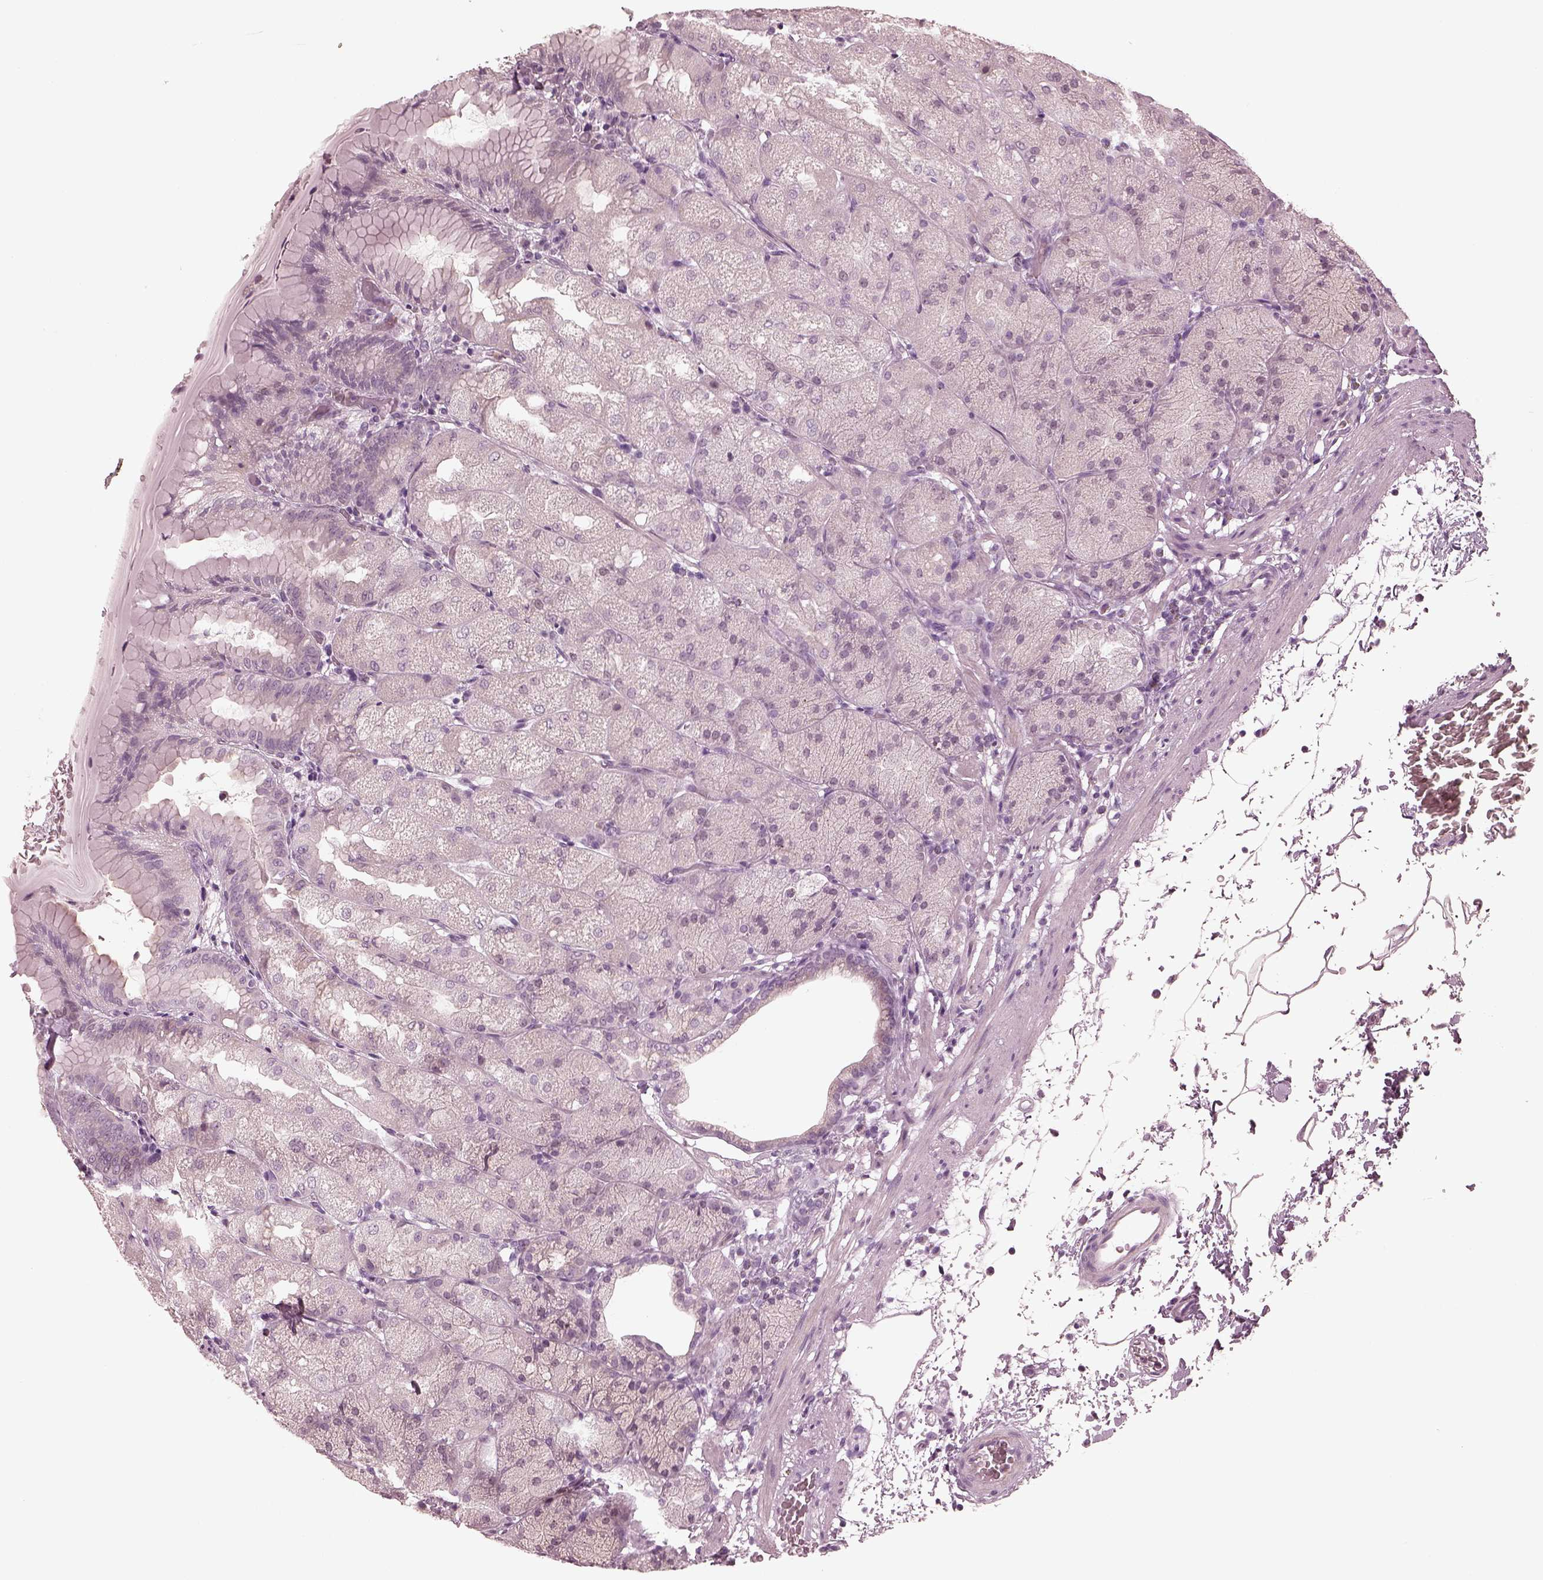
{"staining": {"intensity": "negative", "quantity": "none", "location": "none"}, "tissue": "stomach", "cell_type": "Glandular cells", "image_type": "normal", "snomed": [{"axis": "morphology", "description": "Normal tissue, NOS"}, {"axis": "topography", "description": "Stomach, upper"}, {"axis": "topography", "description": "Stomach"}, {"axis": "topography", "description": "Stomach, lower"}], "caption": "DAB immunohistochemical staining of normal stomach demonstrates no significant positivity in glandular cells. (Stains: DAB immunohistochemistry with hematoxylin counter stain, Microscopy: brightfield microscopy at high magnification).", "gene": "CCDC170", "patient": {"sex": "male", "age": 62}}